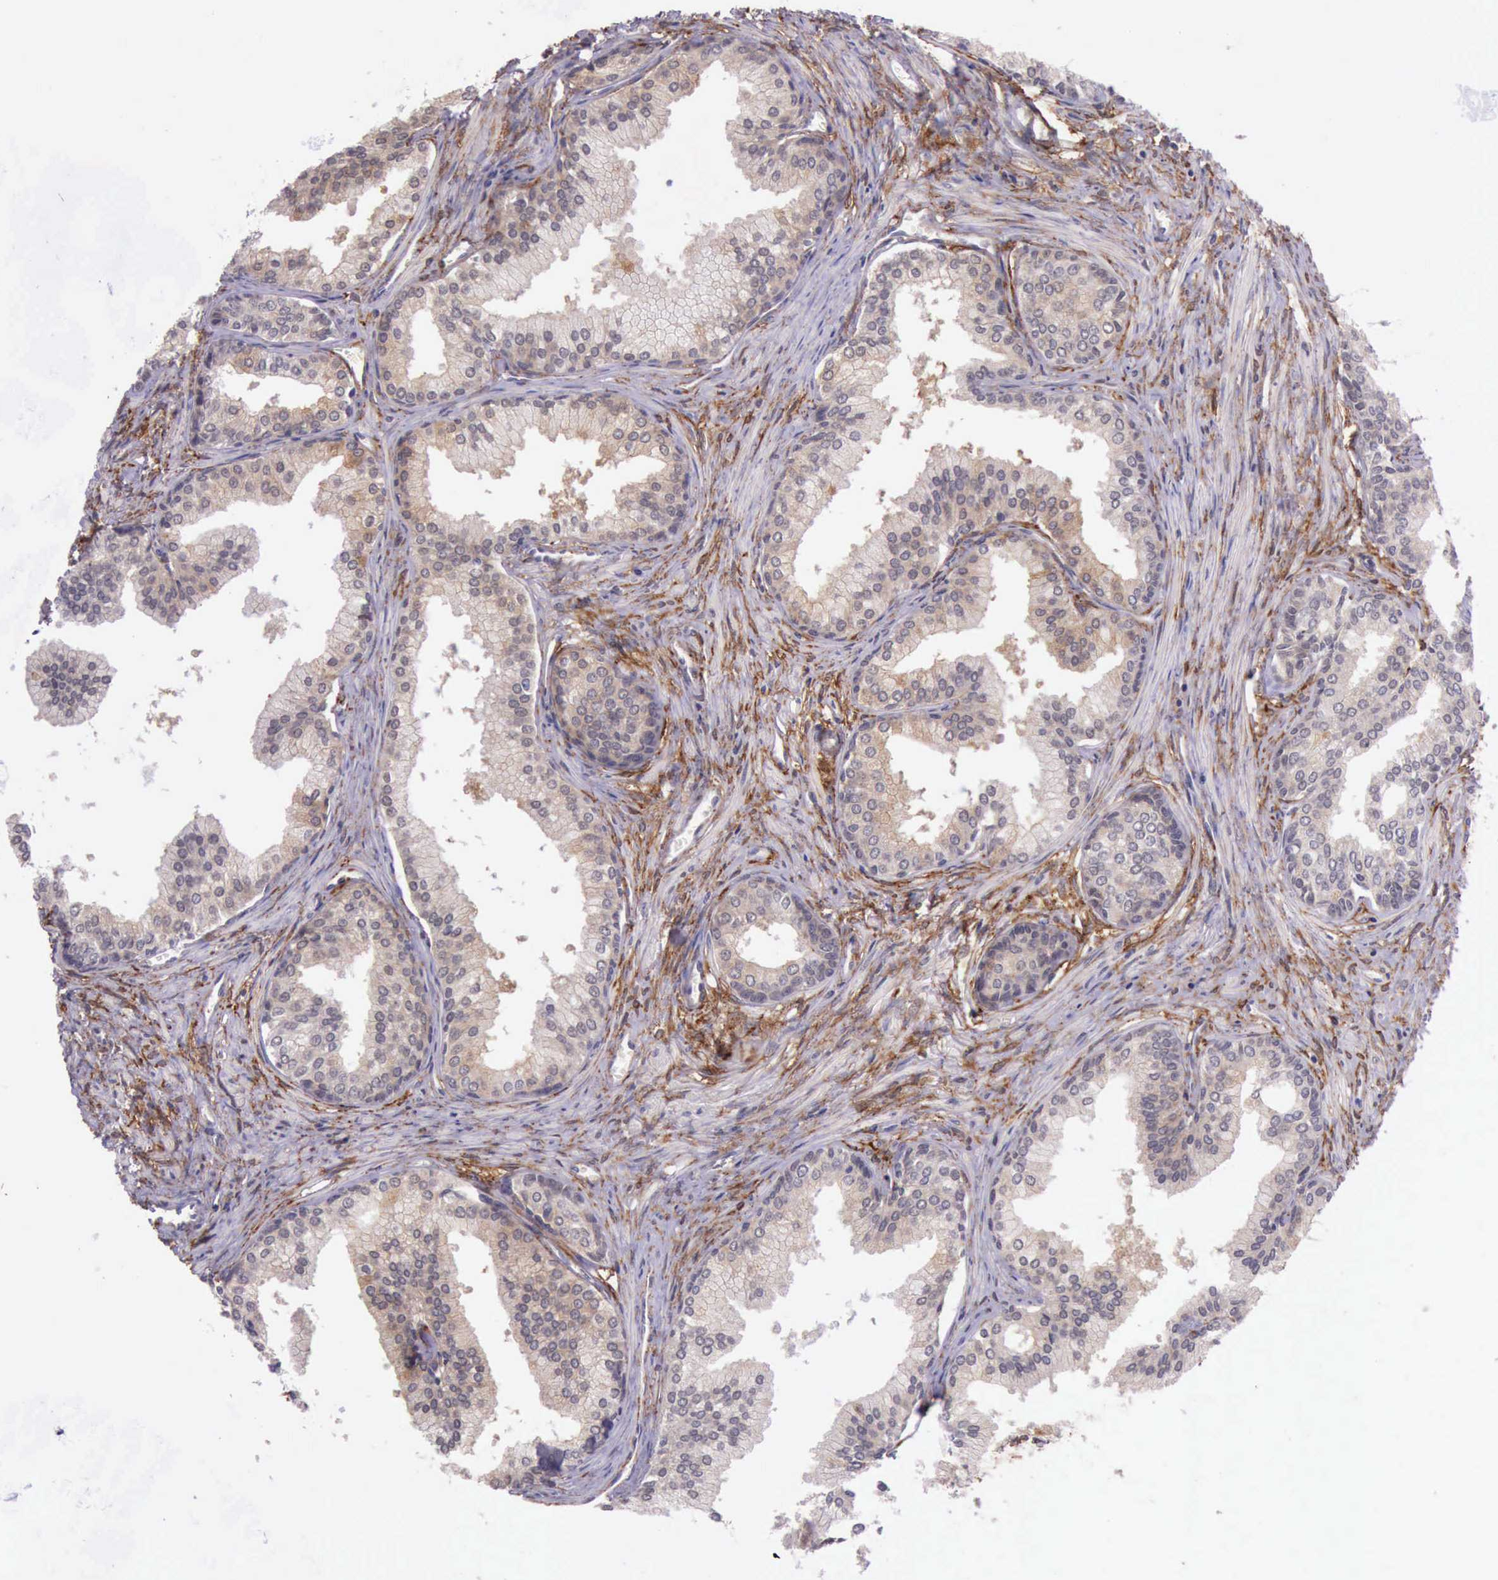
{"staining": {"intensity": "moderate", "quantity": ">75%", "location": "cytoplasmic/membranous"}, "tissue": "prostate", "cell_type": "Glandular cells", "image_type": "normal", "snomed": [{"axis": "morphology", "description": "Normal tissue, NOS"}, {"axis": "topography", "description": "Prostate"}], "caption": "Brown immunohistochemical staining in benign human prostate exhibits moderate cytoplasmic/membranous staining in approximately >75% of glandular cells.", "gene": "PRICKLE3", "patient": {"sex": "male", "age": 68}}